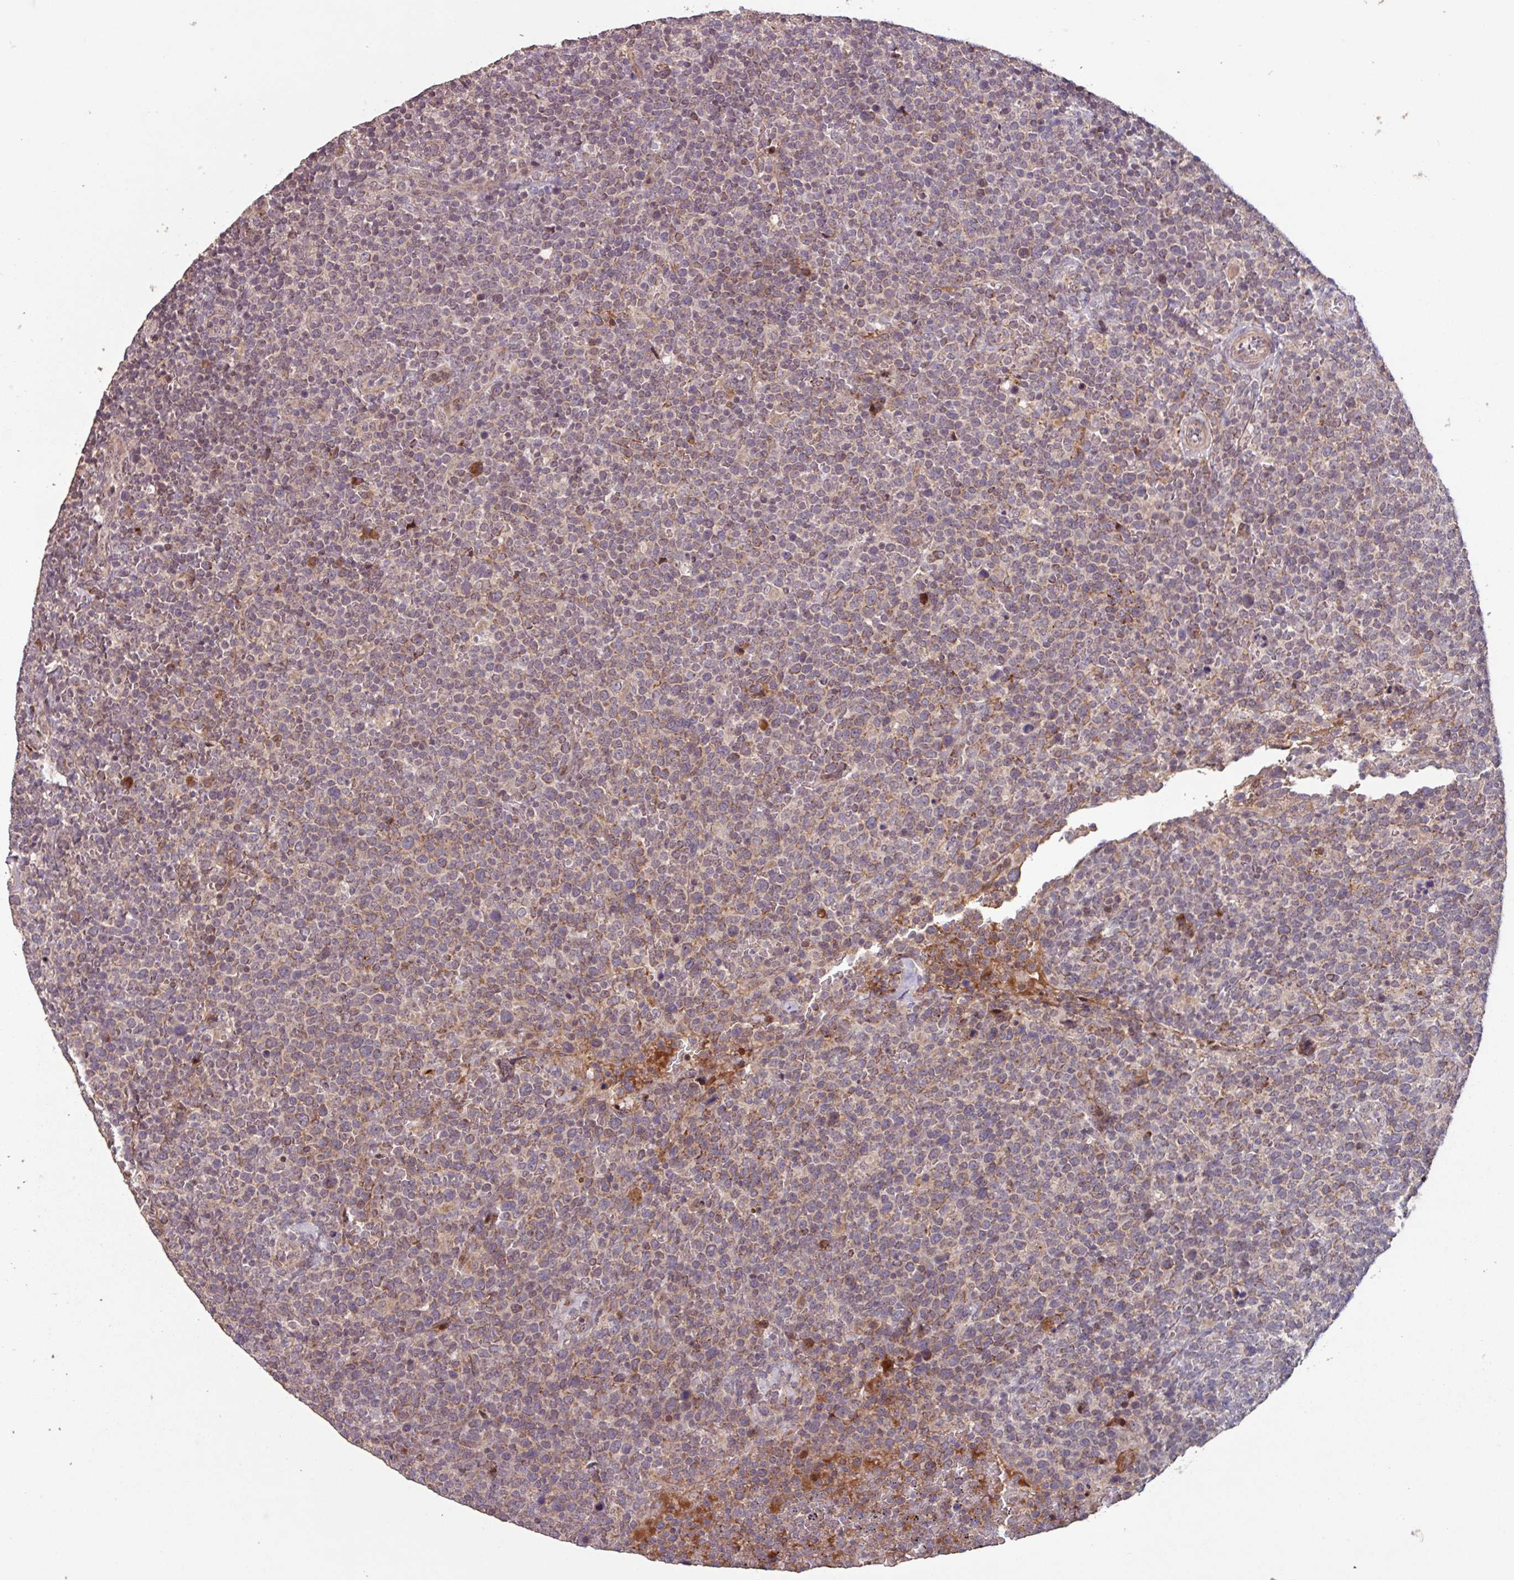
{"staining": {"intensity": "weak", "quantity": "25%-75%", "location": "cytoplasmic/membranous"}, "tissue": "lymphoma", "cell_type": "Tumor cells", "image_type": "cancer", "snomed": [{"axis": "morphology", "description": "Malignant lymphoma, non-Hodgkin's type, High grade"}, {"axis": "topography", "description": "Lymph node"}], "caption": "Human lymphoma stained with a brown dye exhibits weak cytoplasmic/membranous positive positivity in about 25%-75% of tumor cells.", "gene": "TMEM88", "patient": {"sex": "male", "age": 61}}